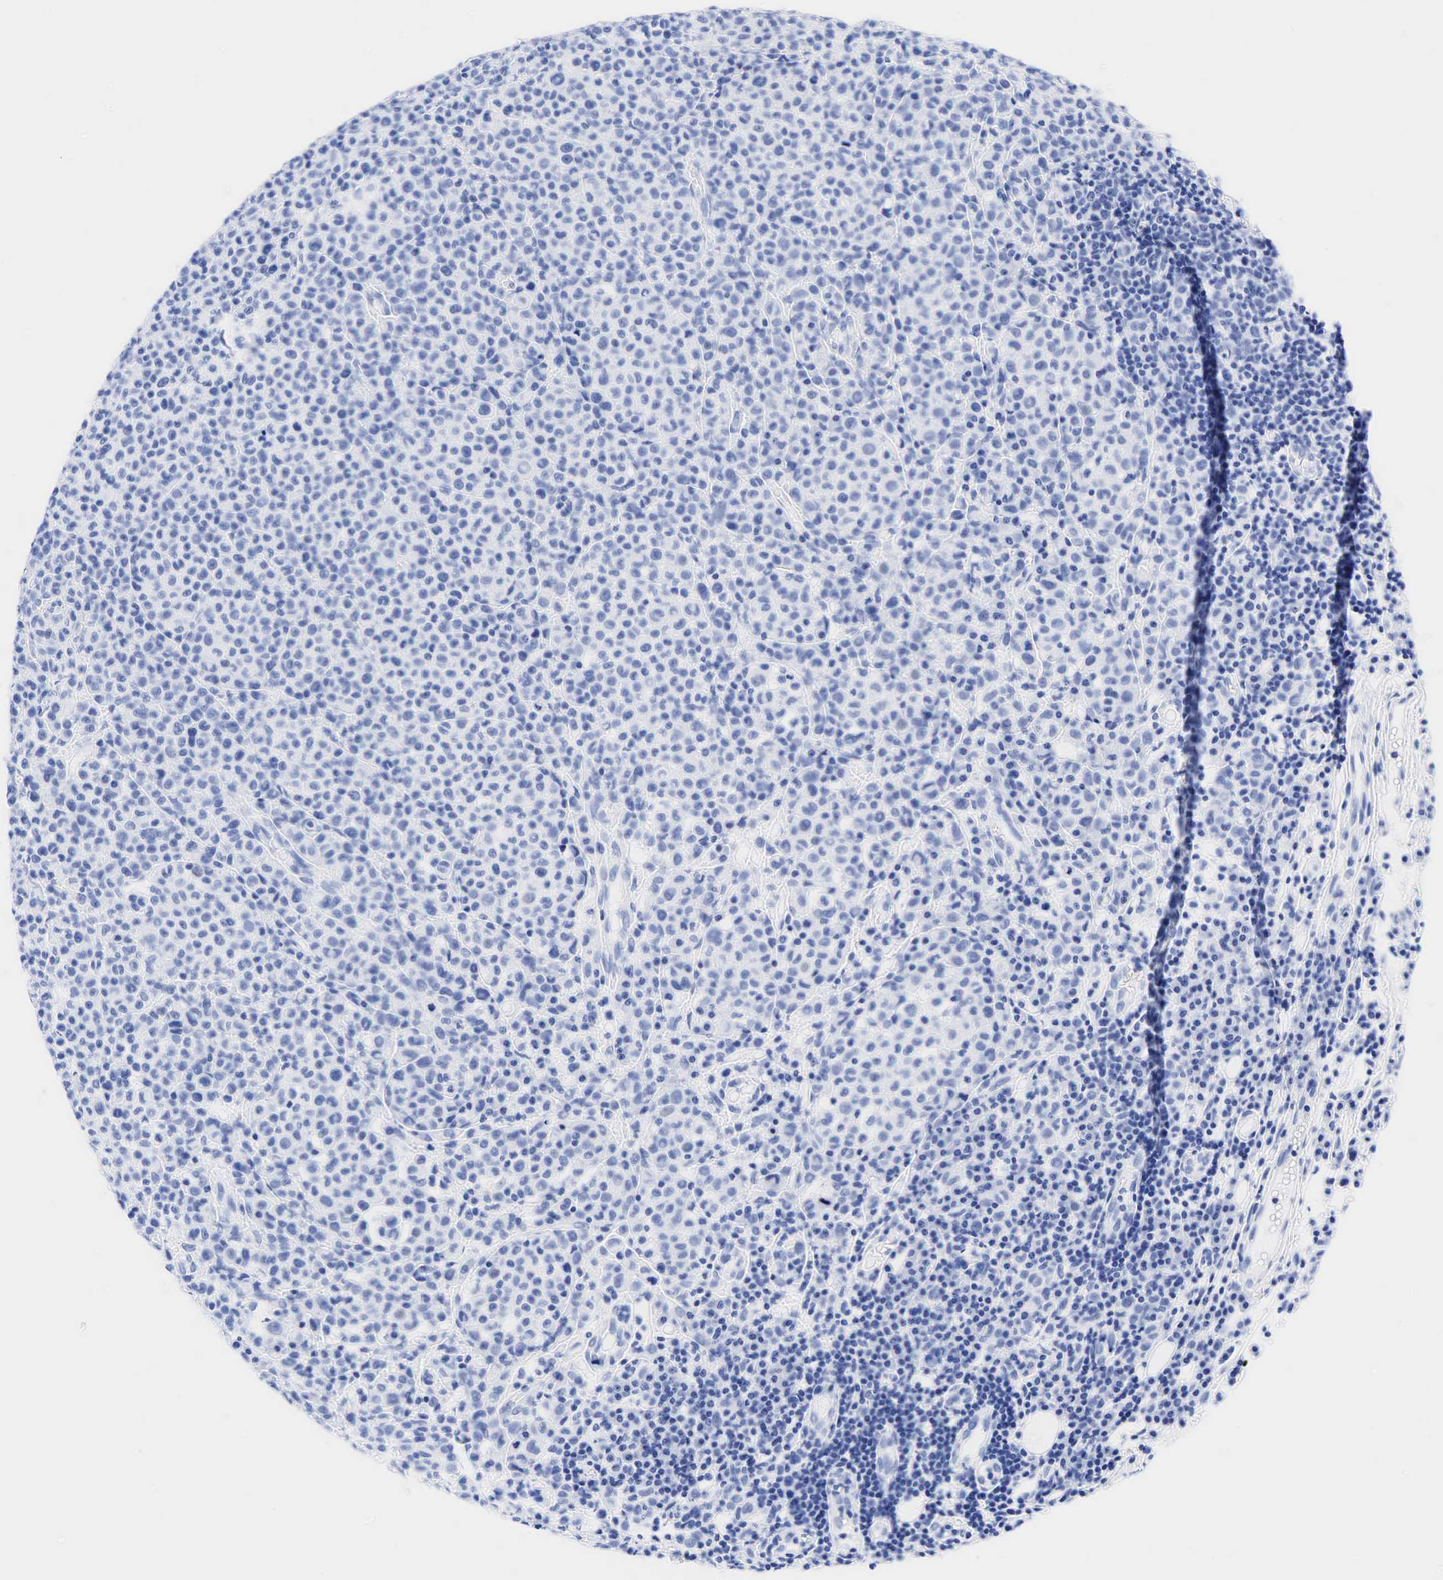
{"staining": {"intensity": "negative", "quantity": "none", "location": "none"}, "tissue": "melanoma", "cell_type": "Tumor cells", "image_type": "cancer", "snomed": [{"axis": "morphology", "description": "Malignant melanoma, Metastatic site"}, {"axis": "topography", "description": "Skin"}], "caption": "Melanoma was stained to show a protein in brown. There is no significant positivity in tumor cells.", "gene": "CHGA", "patient": {"sex": "male", "age": 32}}